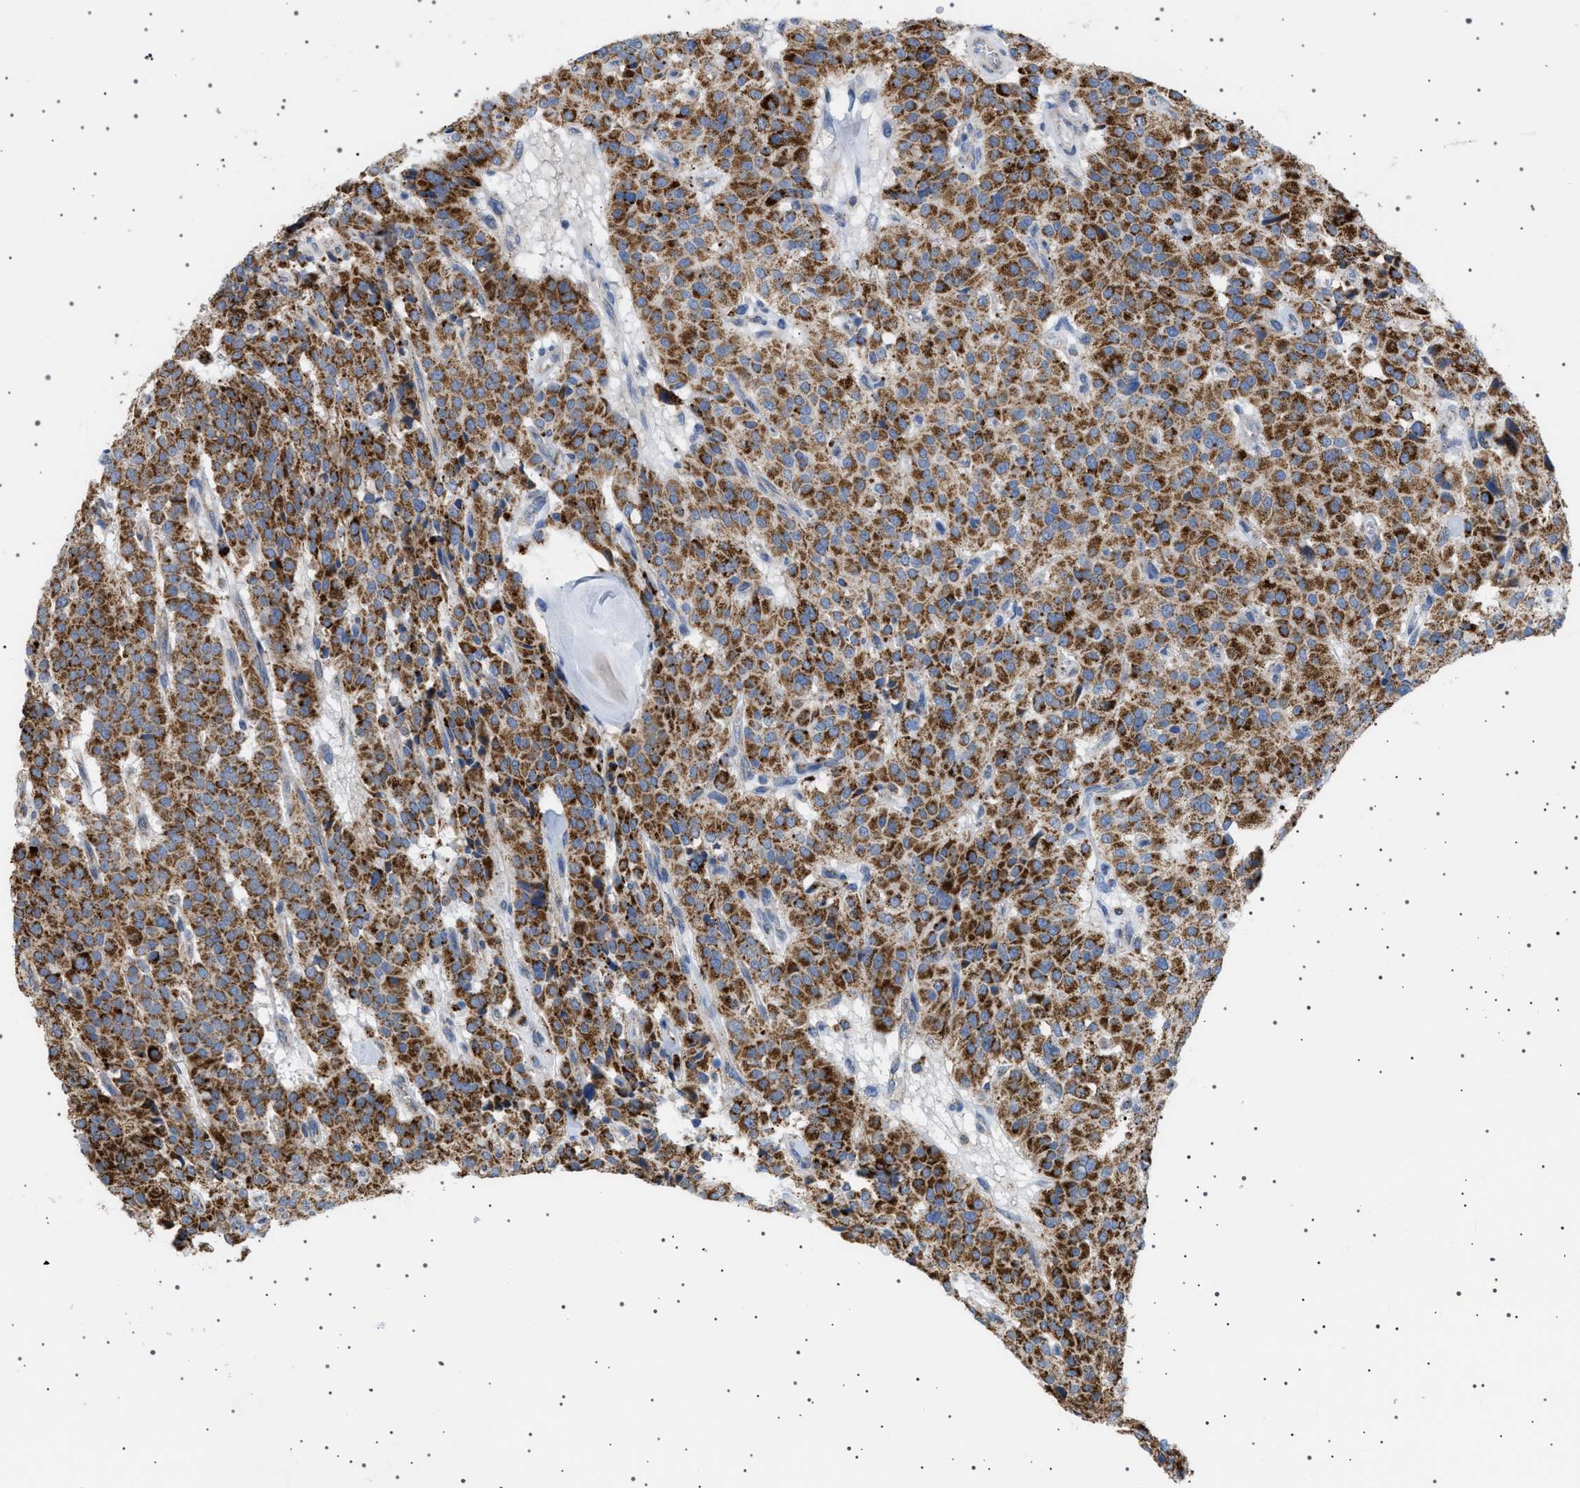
{"staining": {"intensity": "strong", "quantity": ">75%", "location": "cytoplasmic/membranous"}, "tissue": "carcinoid", "cell_type": "Tumor cells", "image_type": "cancer", "snomed": [{"axis": "morphology", "description": "Carcinoid, malignant, NOS"}, {"axis": "topography", "description": "Lung"}], "caption": "Protein staining of carcinoid tissue displays strong cytoplasmic/membranous staining in about >75% of tumor cells. (brown staining indicates protein expression, while blue staining denotes nuclei).", "gene": "UBXN8", "patient": {"sex": "male", "age": 30}}